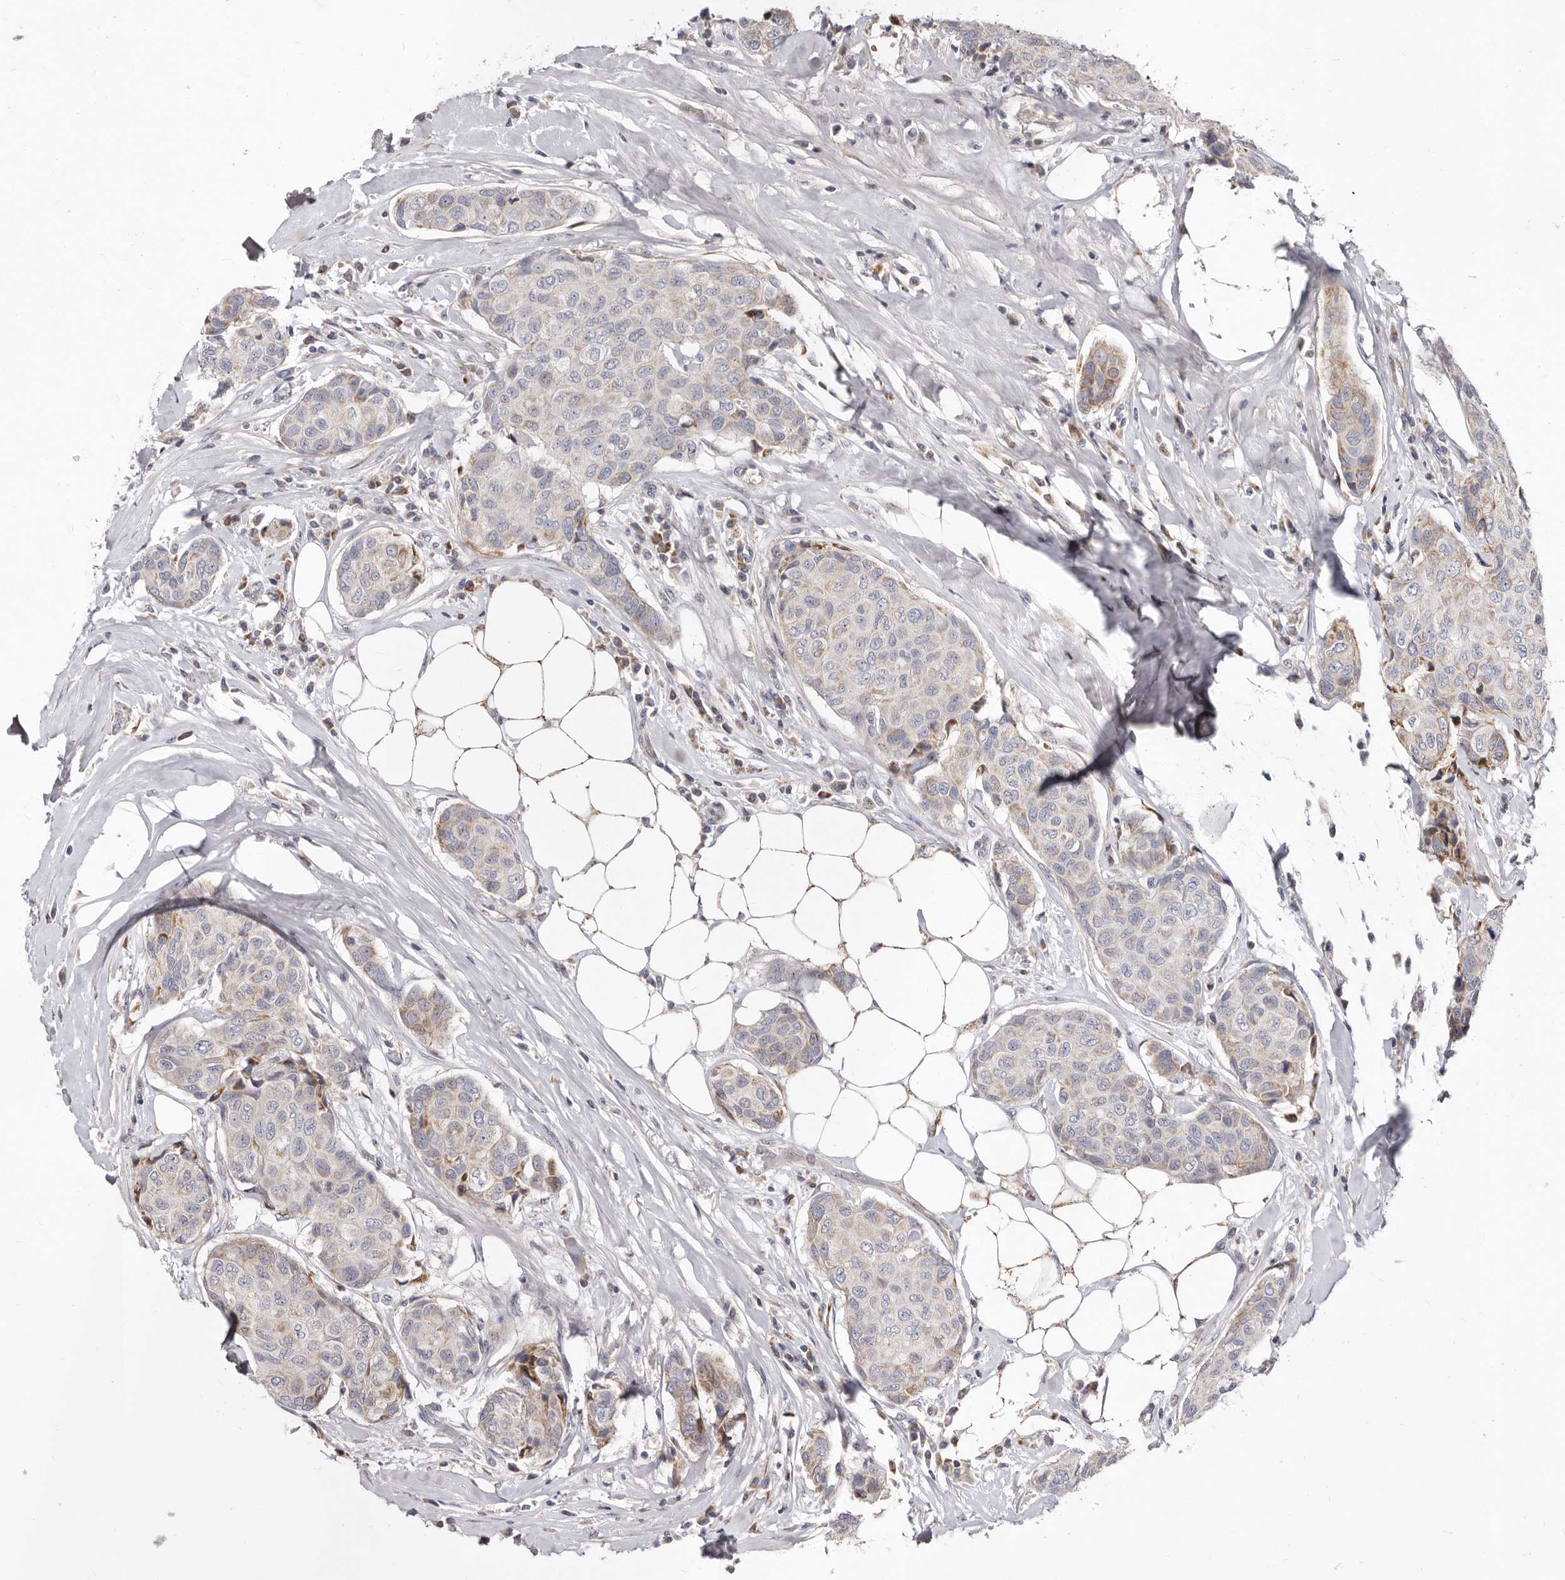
{"staining": {"intensity": "weak", "quantity": "<25%", "location": "cytoplasmic/membranous"}, "tissue": "breast cancer", "cell_type": "Tumor cells", "image_type": "cancer", "snomed": [{"axis": "morphology", "description": "Duct carcinoma"}, {"axis": "topography", "description": "Breast"}], "caption": "Tumor cells show no significant protein staining in breast invasive ductal carcinoma. (Brightfield microscopy of DAB immunohistochemistry (IHC) at high magnification).", "gene": "NUBPL", "patient": {"sex": "female", "age": 80}}